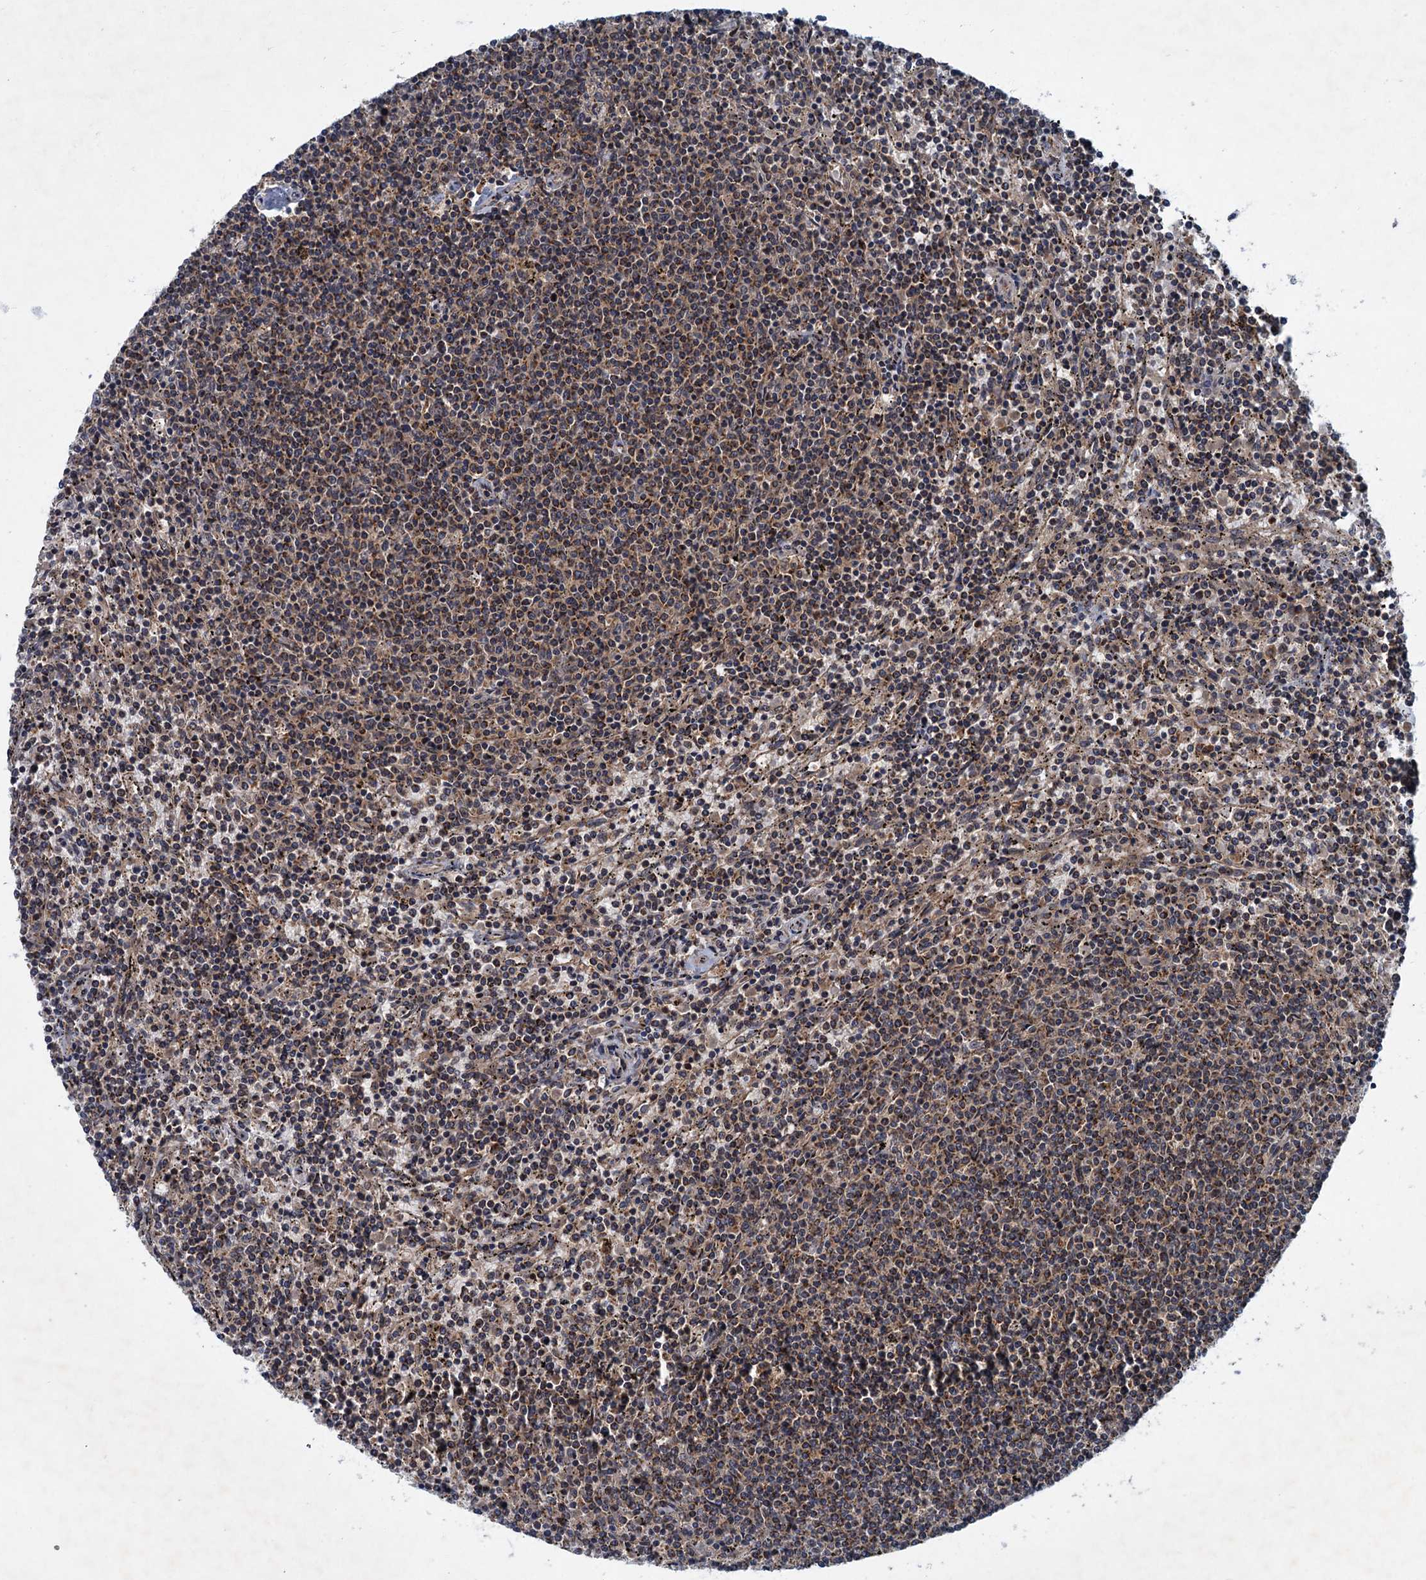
{"staining": {"intensity": "weak", "quantity": "25%-75%", "location": "cytoplasmic/membranous"}, "tissue": "lymphoma", "cell_type": "Tumor cells", "image_type": "cancer", "snomed": [{"axis": "morphology", "description": "Malignant lymphoma, non-Hodgkin's type, Low grade"}, {"axis": "topography", "description": "Spleen"}], "caption": "About 25%-75% of tumor cells in human lymphoma display weak cytoplasmic/membranous protein expression as visualized by brown immunohistochemical staining.", "gene": "SLC11A2", "patient": {"sex": "female", "age": 50}}